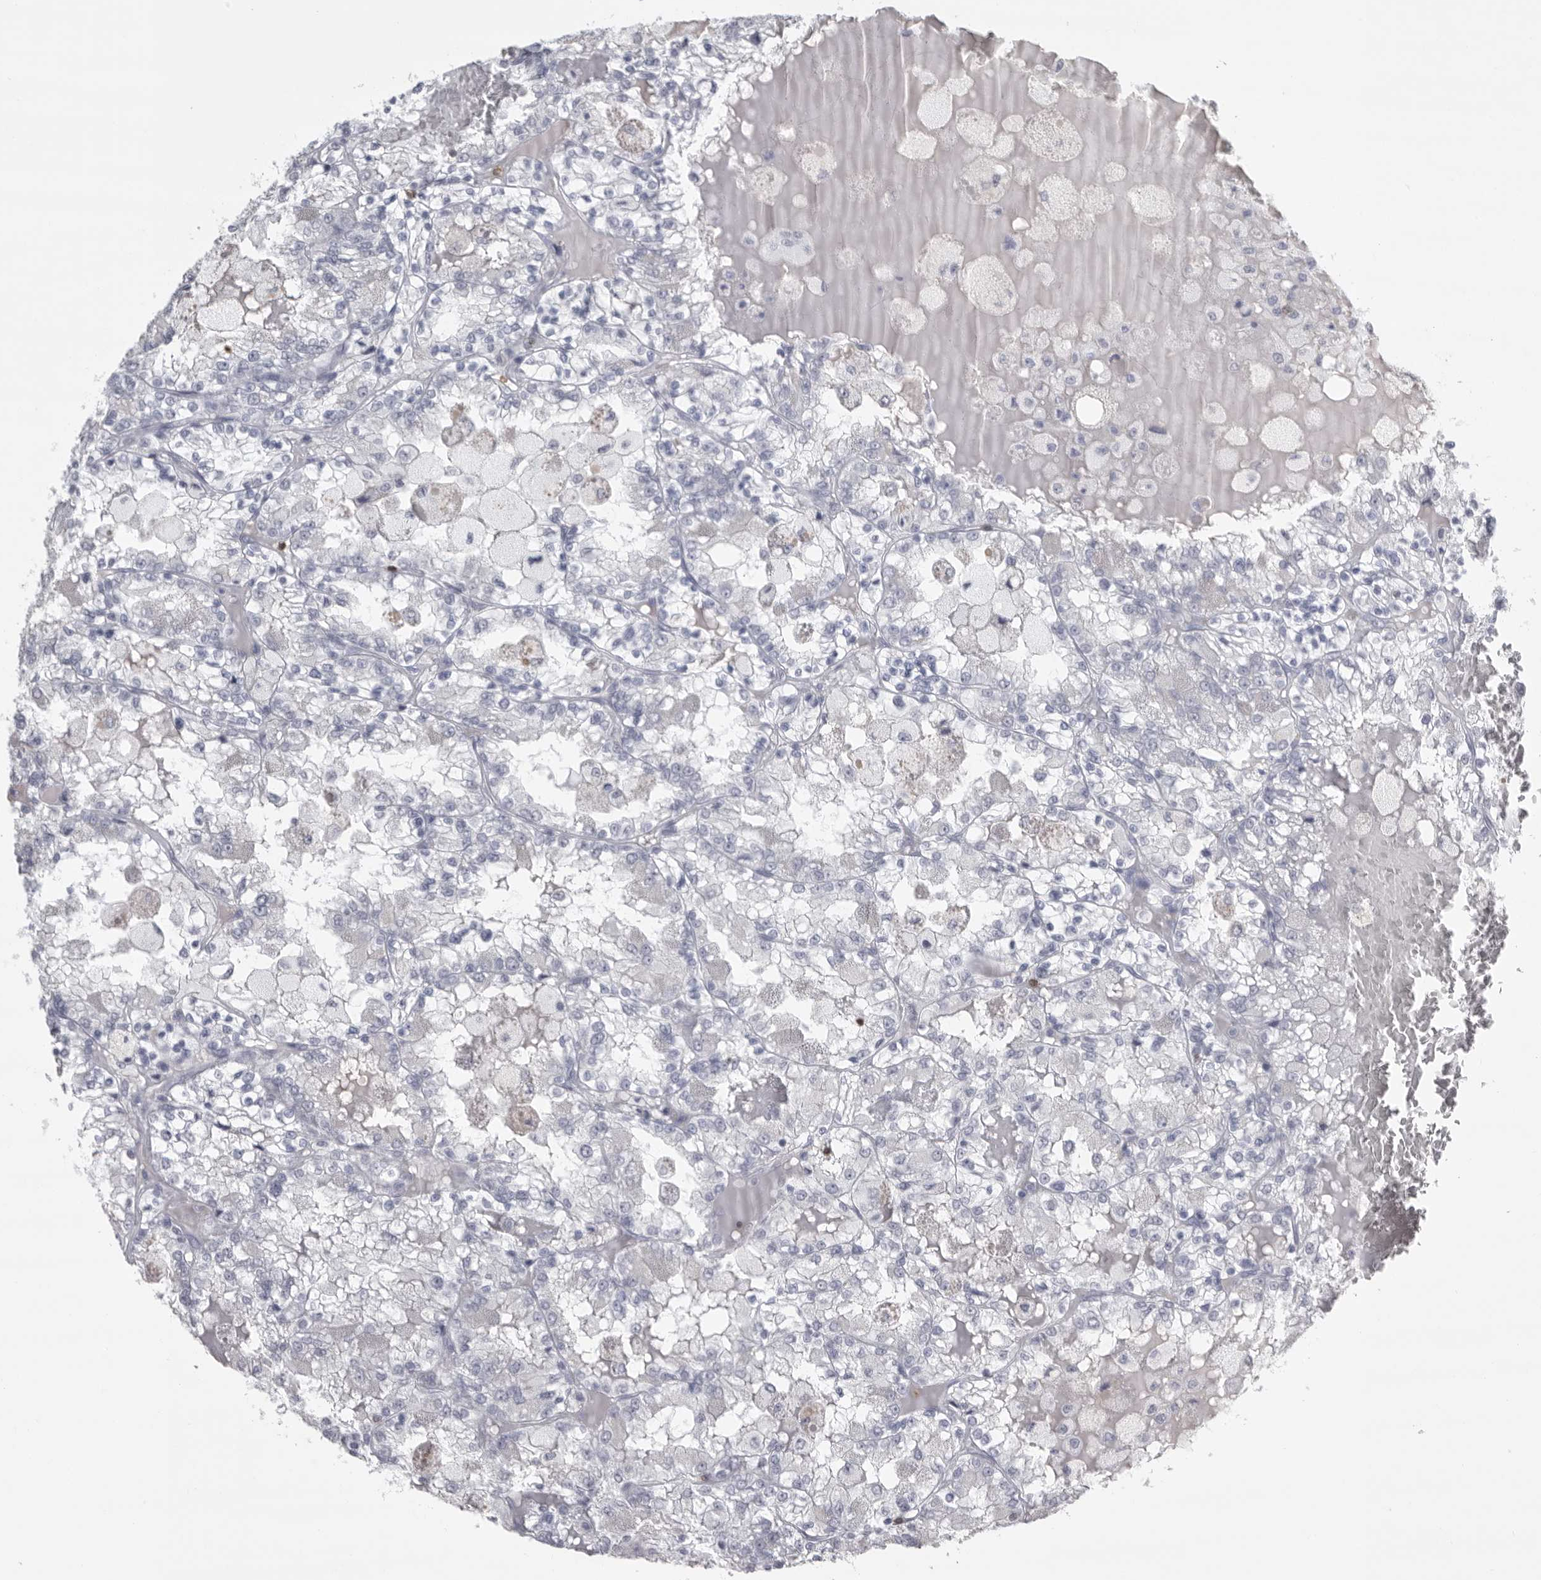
{"staining": {"intensity": "negative", "quantity": "none", "location": "none"}, "tissue": "renal cancer", "cell_type": "Tumor cells", "image_type": "cancer", "snomed": [{"axis": "morphology", "description": "Adenocarcinoma, NOS"}, {"axis": "topography", "description": "Kidney"}], "caption": "The micrograph reveals no staining of tumor cells in renal cancer (adenocarcinoma).", "gene": "GNLY", "patient": {"sex": "female", "age": 56}}